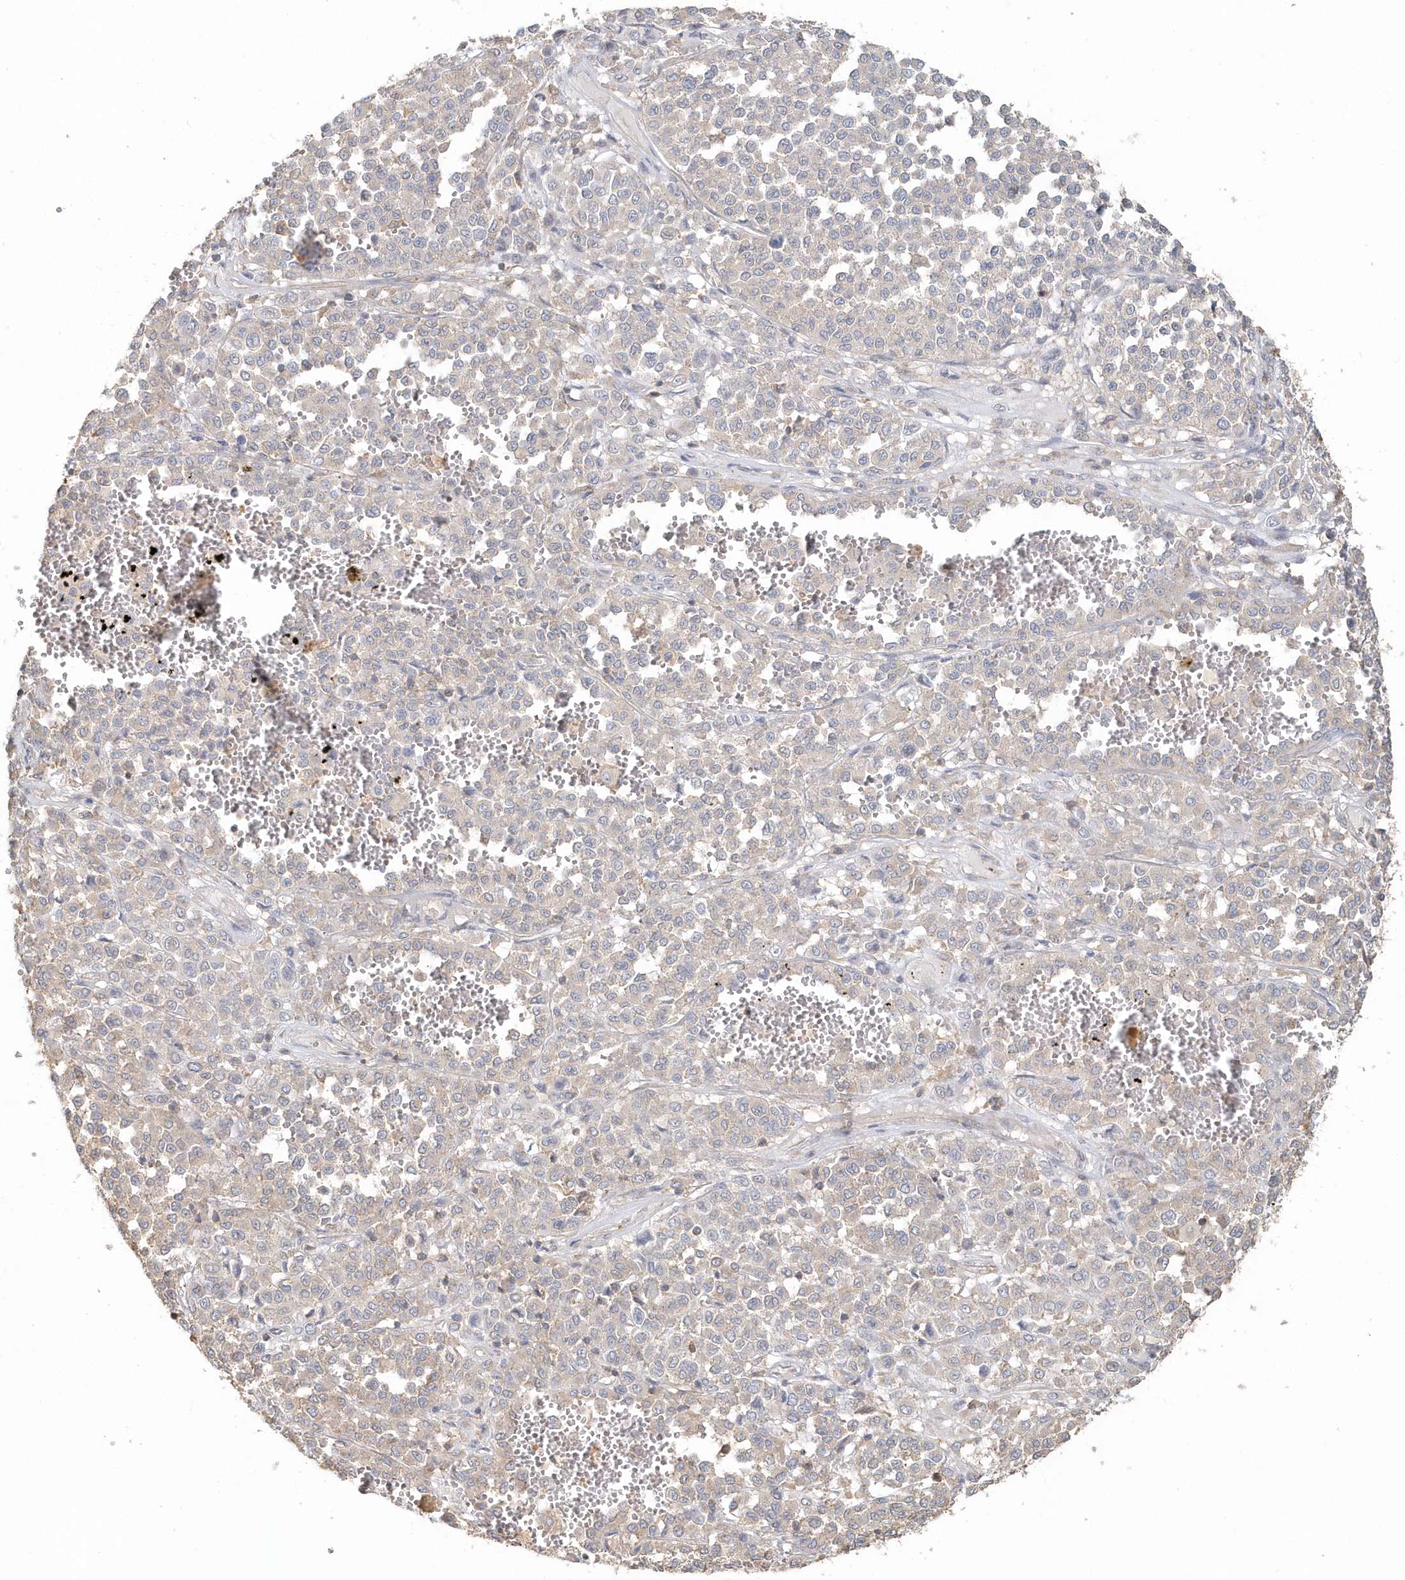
{"staining": {"intensity": "weak", "quantity": "25%-75%", "location": "cytoplasmic/membranous"}, "tissue": "melanoma", "cell_type": "Tumor cells", "image_type": "cancer", "snomed": [{"axis": "morphology", "description": "Malignant melanoma, Metastatic site"}, {"axis": "topography", "description": "Pancreas"}], "caption": "Malignant melanoma (metastatic site) stained for a protein shows weak cytoplasmic/membranous positivity in tumor cells.", "gene": "MMRN1", "patient": {"sex": "female", "age": 30}}